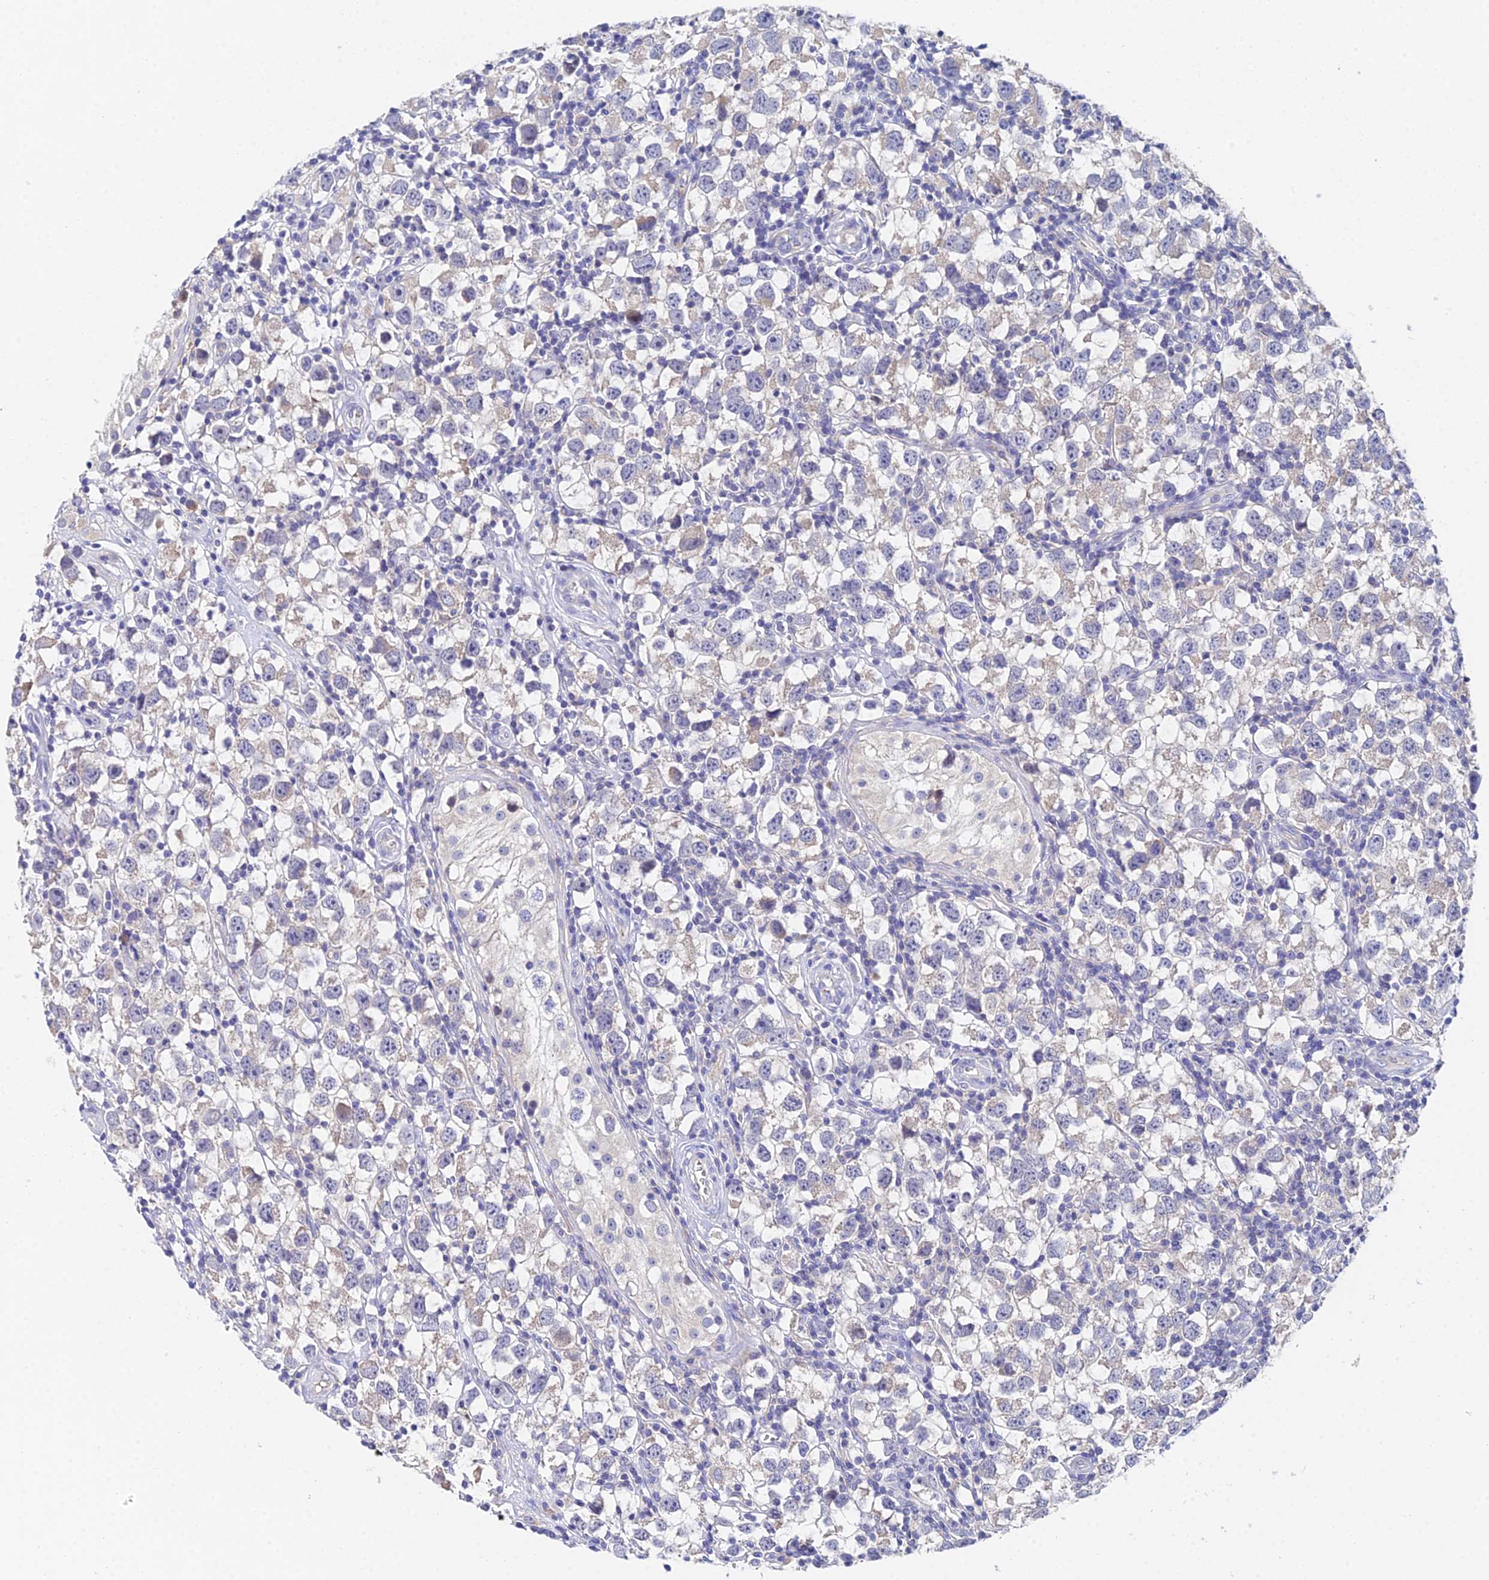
{"staining": {"intensity": "weak", "quantity": "<25%", "location": "cytoplasmic/membranous"}, "tissue": "testis cancer", "cell_type": "Tumor cells", "image_type": "cancer", "snomed": [{"axis": "morphology", "description": "Seminoma, NOS"}, {"axis": "morphology", "description": "Carcinoma, Embryonal, NOS"}, {"axis": "topography", "description": "Testis"}], "caption": "High power microscopy micrograph of an IHC micrograph of testis seminoma, revealing no significant positivity in tumor cells. (Immunohistochemistry, brightfield microscopy, high magnification).", "gene": "UBE2L3", "patient": {"sex": "male", "age": 29}}